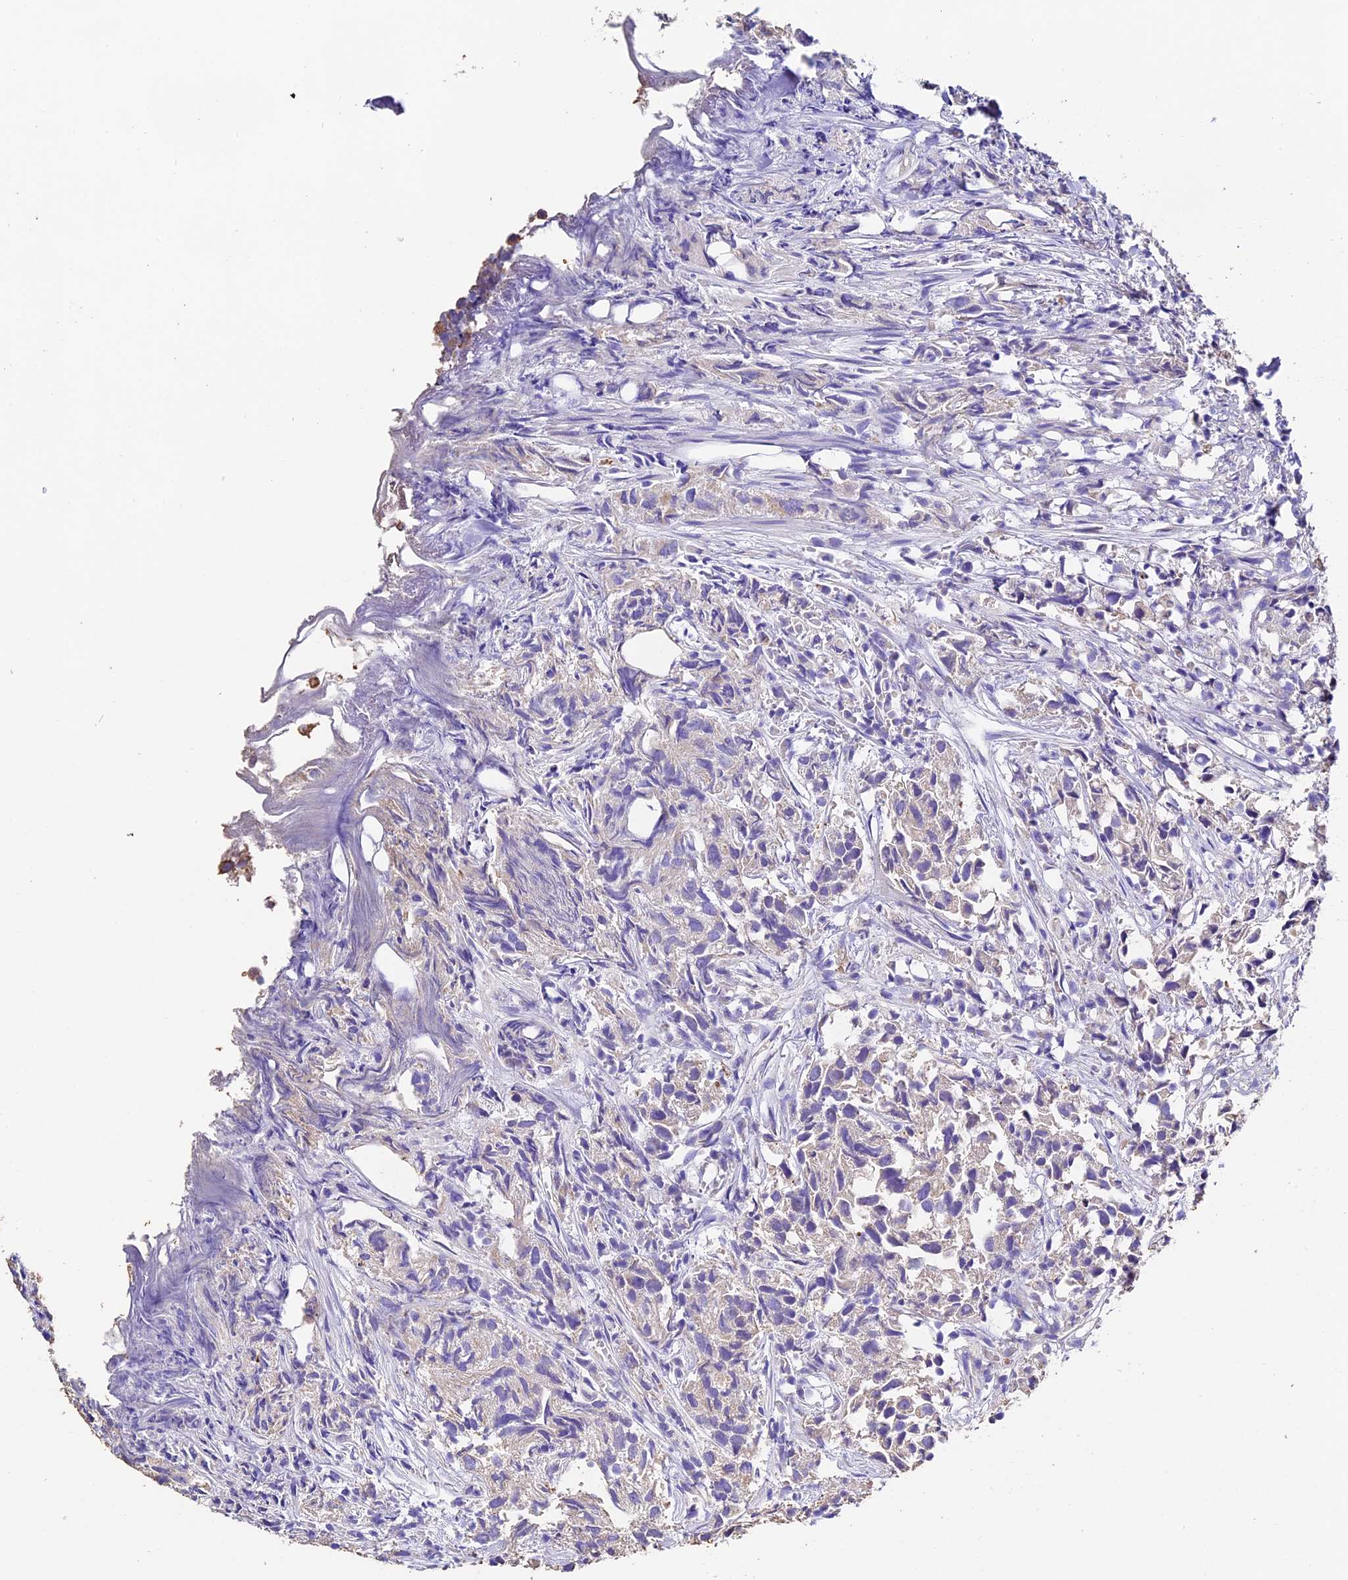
{"staining": {"intensity": "weak", "quantity": "25%-75%", "location": "cytoplasmic/membranous"}, "tissue": "urothelial cancer", "cell_type": "Tumor cells", "image_type": "cancer", "snomed": [{"axis": "morphology", "description": "Urothelial carcinoma, High grade"}, {"axis": "topography", "description": "Urinary bladder"}], "caption": "Protein staining by immunohistochemistry displays weak cytoplasmic/membranous positivity in approximately 25%-75% of tumor cells in urothelial carcinoma (high-grade).", "gene": "FBXW9", "patient": {"sex": "female", "age": 75}}